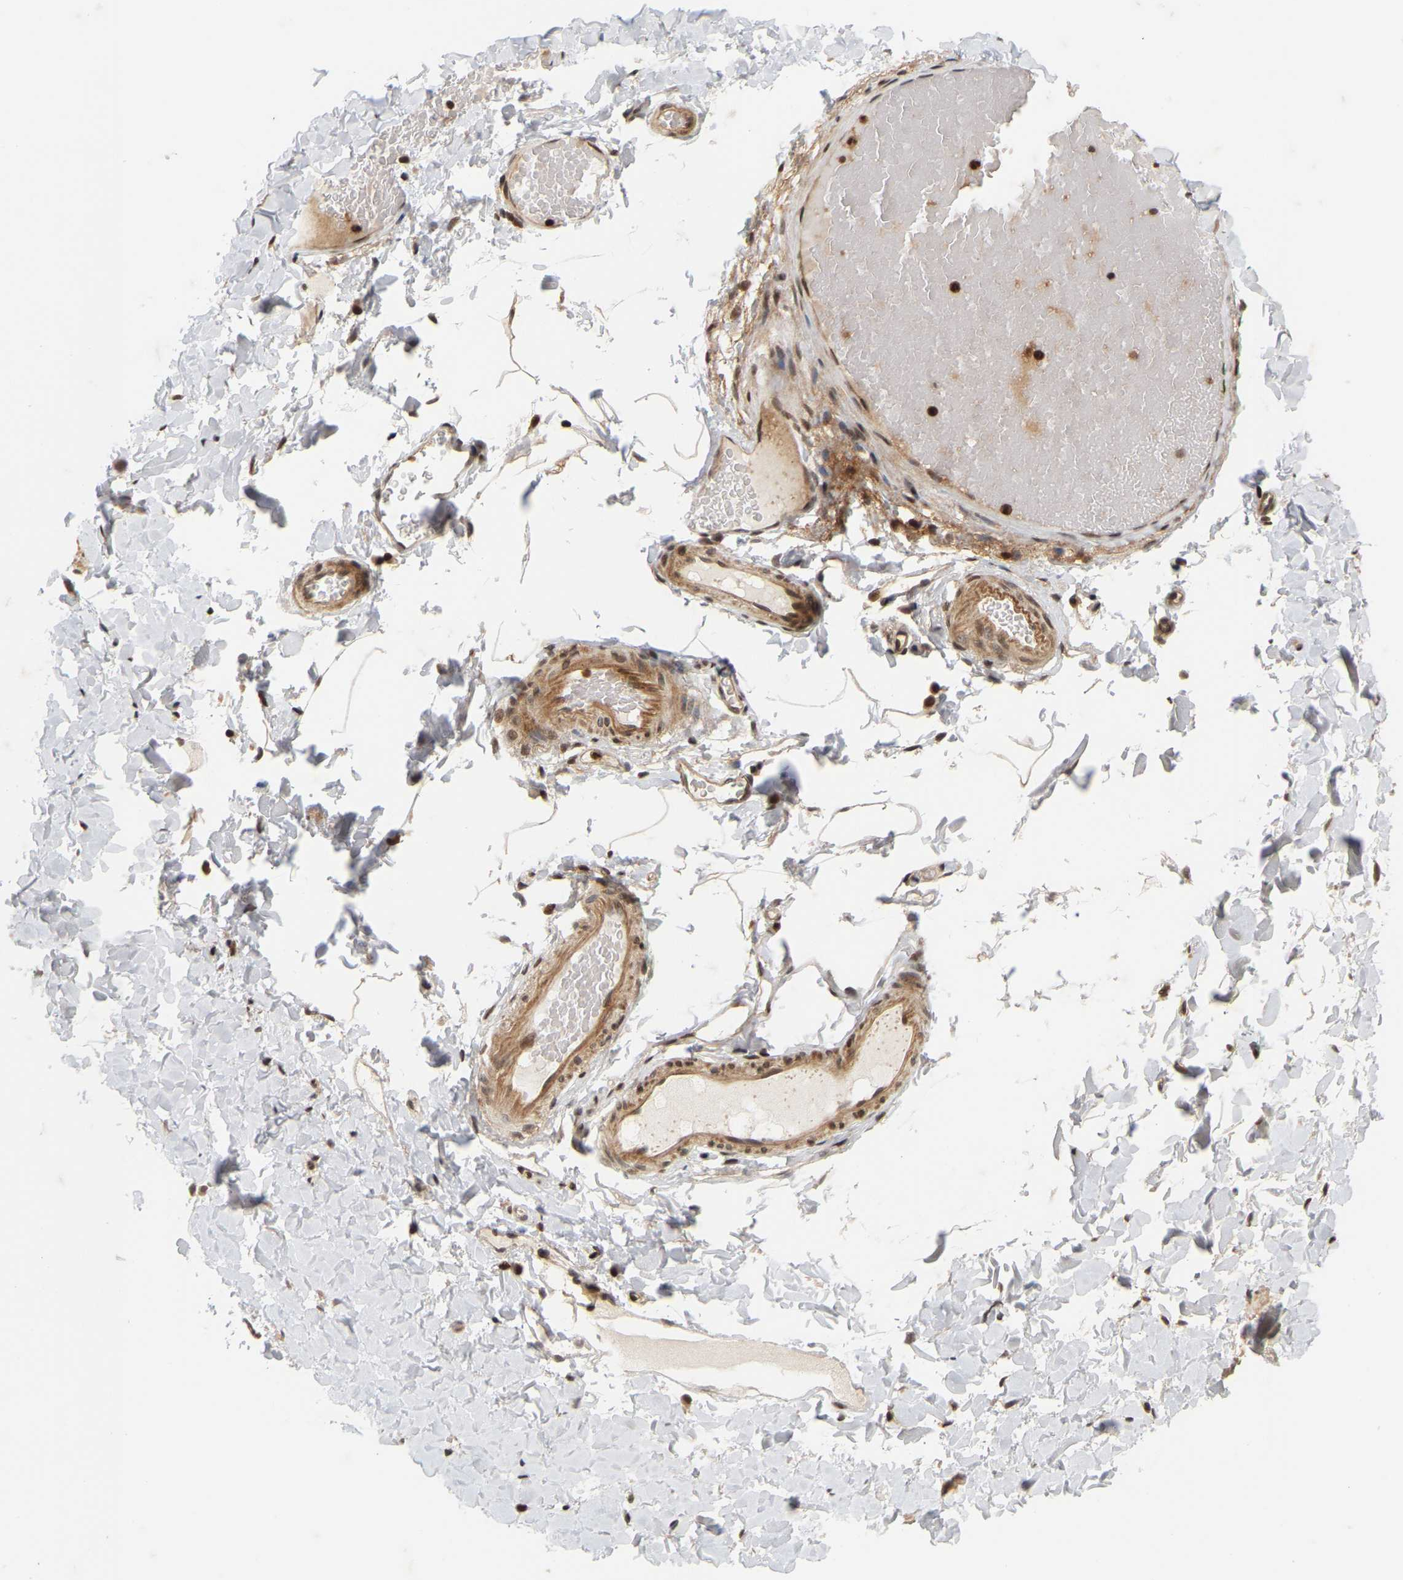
{"staining": {"intensity": "moderate", "quantity": ">75%", "location": "cytoplasmic/membranous,nuclear"}, "tissue": "smooth muscle", "cell_type": "Smooth muscle cells", "image_type": "normal", "snomed": [{"axis": "morphology", "description": "Normal tissue, NOS"}, {"axis": "topography", "description": "Smooth muscle"}, {"axis": "topography", "description": "Colon"}], "caption": "Smooth muscle was stained to show a protein in brown. There is medium levels of moderate cytoplasmic/membranous,nuclear expression in about >75% of smooth muscle cells. Nuclei are stained in blue.", "gene": "NFE2L2", "patient": {"sex": "male", "age": 67}}